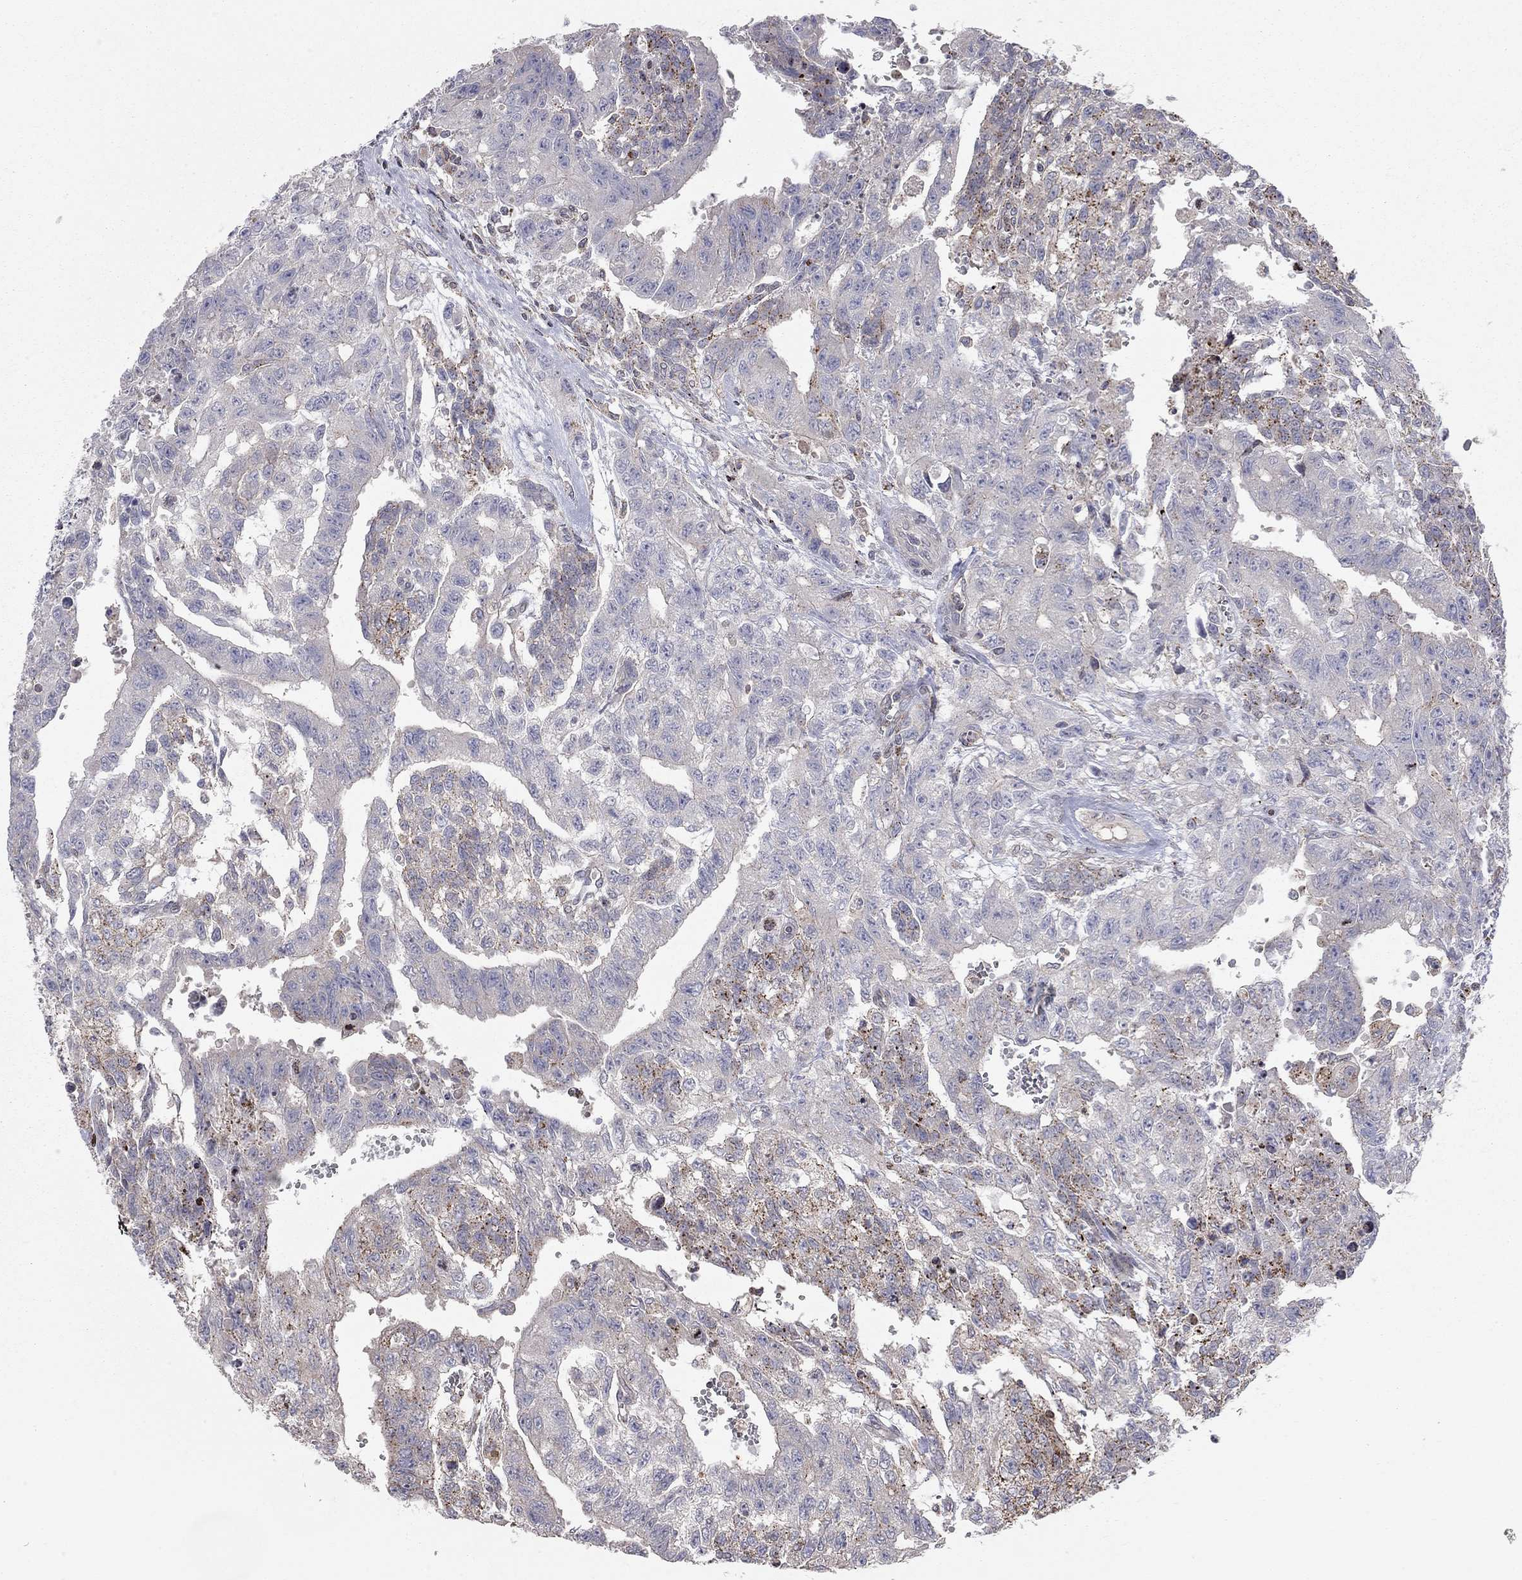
{"staining": {"intensity": "strong", "quantity": "<25%", "location": "cytoplasmic/membranous"}, "tissue": "testis cancer", "cell_type": "Tumor cells", "image_type": "cancer", "snomed": [{"axis": "morphology", "description": "Carcinoma, Embryonal, NOS"}, {"axis": "topography", "description": "Testis"}], "caption": "IHC photomicrograph of human testis cancer stained for a protein (brown), which exhibits medium levels of strong cytoplasmic/membranous positivity in about <25% of tumor cells.", "gene": "ERN2", "patient": {"sex": "male", "age": 24}}